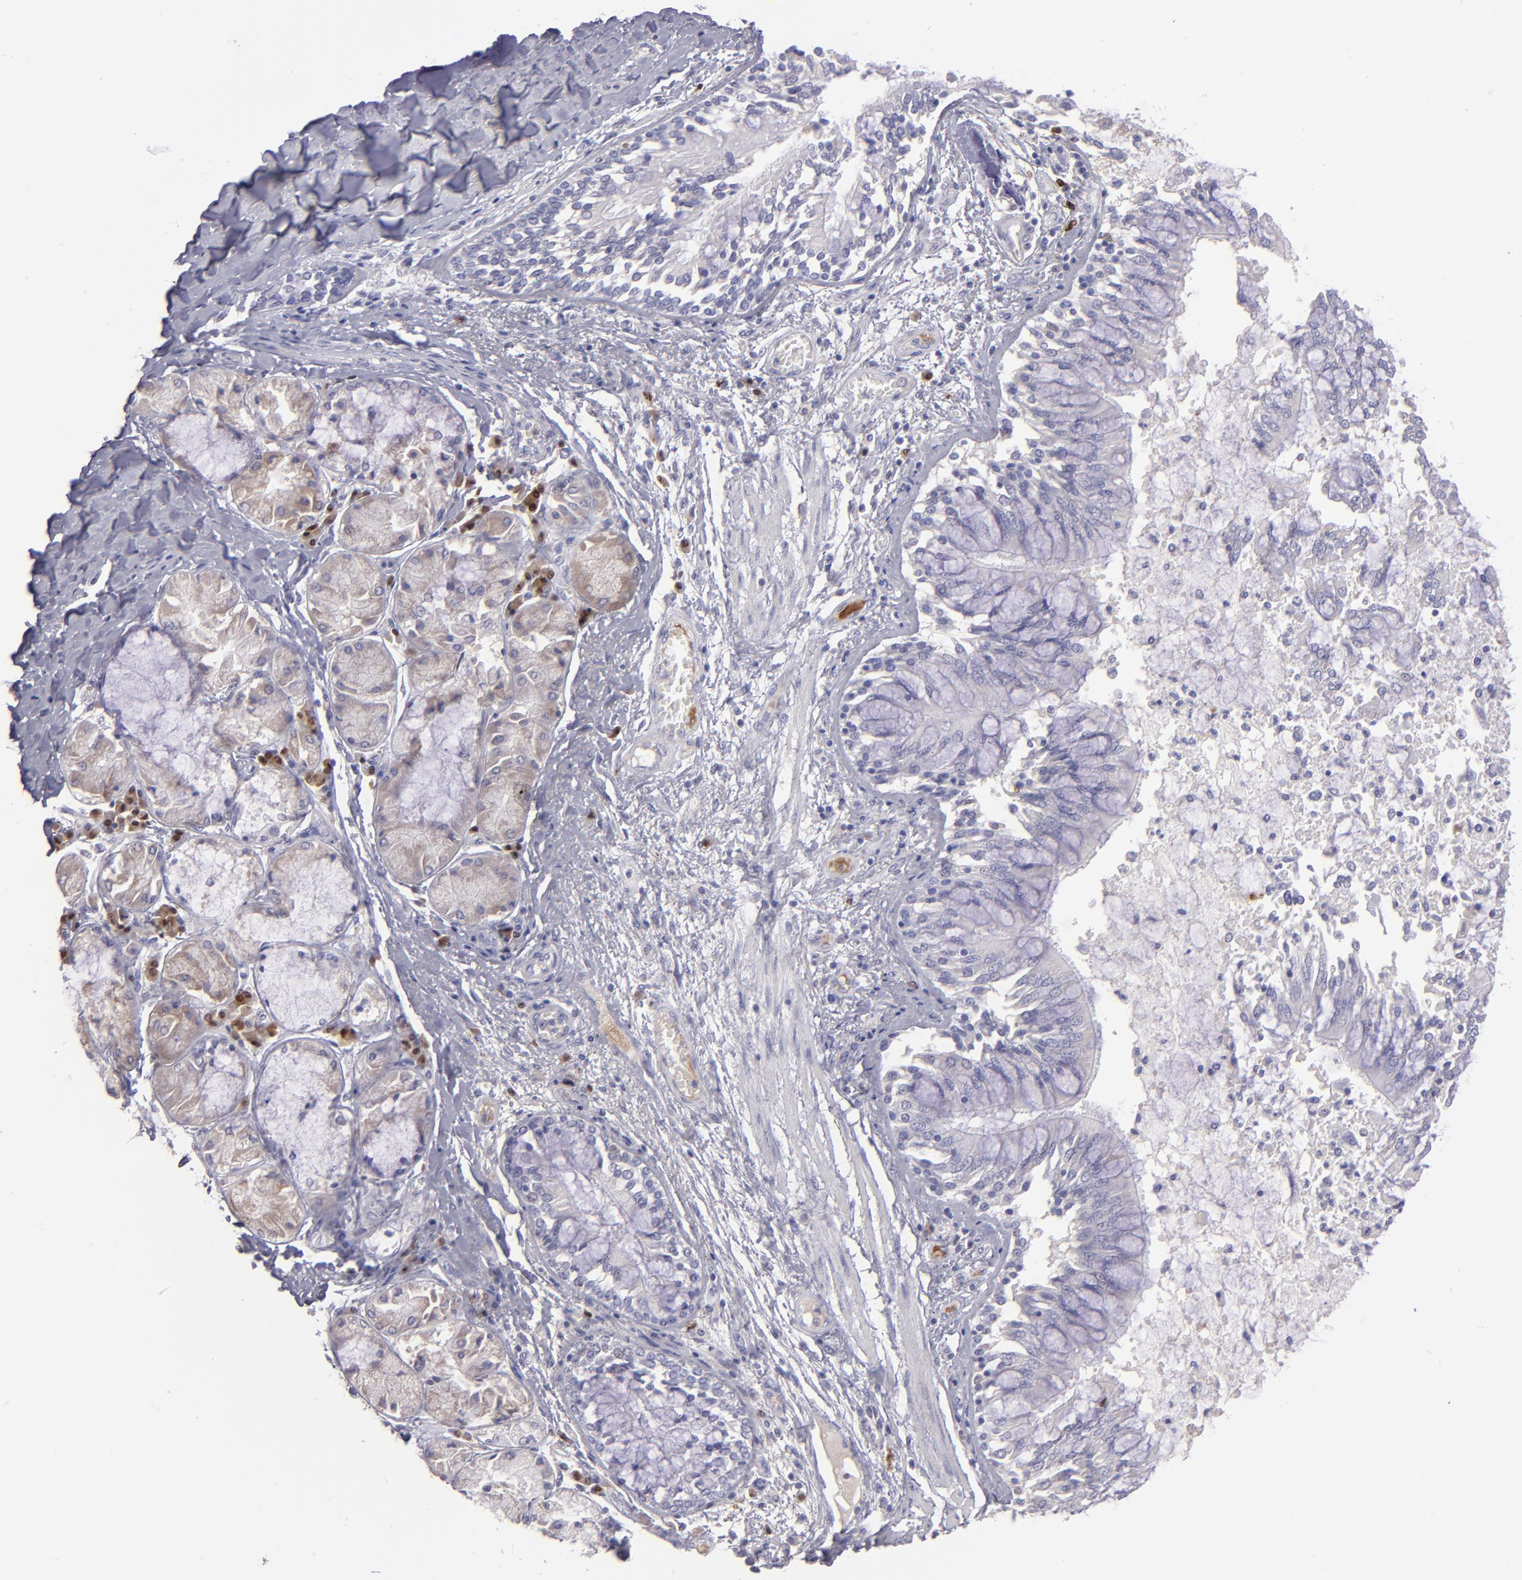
{"staining": {"intensity": "negative", "quantity": "none", "location": "none"}, "tissue": "bronchus", "cell_type": "Respiratory epithelial cells", "image_type": "normal", "snomed": [{"axis": "morphology", "description": "Normal tissue, NOS"}, {"axis": "topography", "description": "Cartilage tissue"}, {"axis": "topography", "description": "Bronchus"}, {"axis": "topography", "description": "Lung"}], "caption": "A high-resolution micrograph shows immunohistochemistry staining of benign bronchus, which reveals no significant staining in respiratory epithelial cells. The staining was performed using DAB (3,3'-diaminobenzidine) to visualize the protein expression in brown, while the nuclei were stained in blue with hematoxylin (Magnification: 20x).", "gene": "IRF8", "patient": {"sex": "female", "age": 49}}